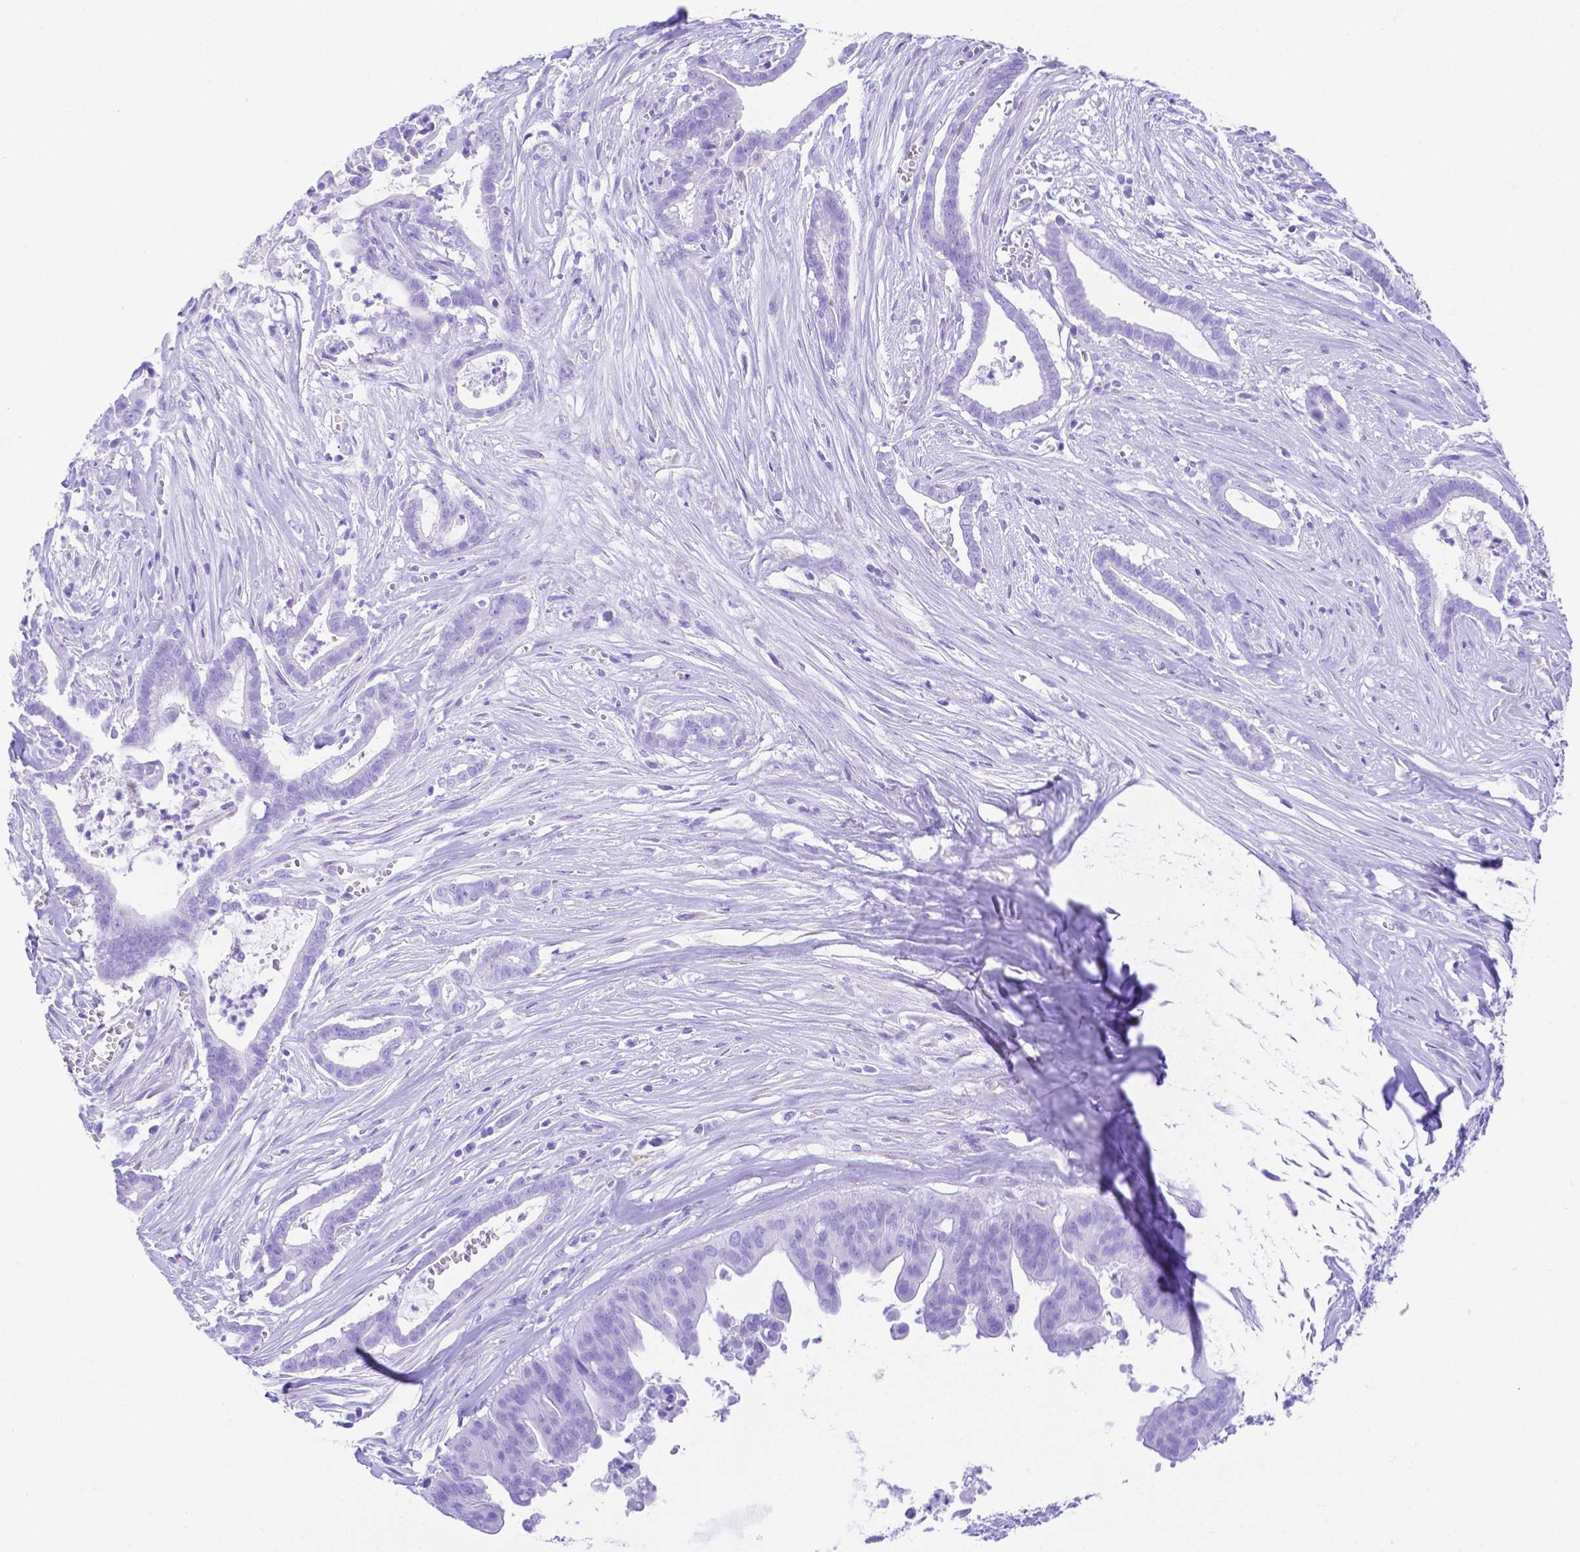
{"staining": {"intensity": "negative", "quantity": "none", "location": "none"}, "tissue": "pancreatic cancer", "cell_type": "Tumor cells", "image_type": "cancer", "snomed": [{"axis": "morphology", "description": "Adenocarcinoma, NOS"}, {"axis": "topography", "description": "Pancreas"}], "caption": "A micrograph of pancreatic cancer (adenocarcinoma) stained for a protein demonstrates no brown staining in tumor cells. The staining is performed using DAB brown chromogen with nuclei counter-stained in using hematoxylin.", "gene": "SMR3A", "patient": {"sex": "male", "age": 61}}